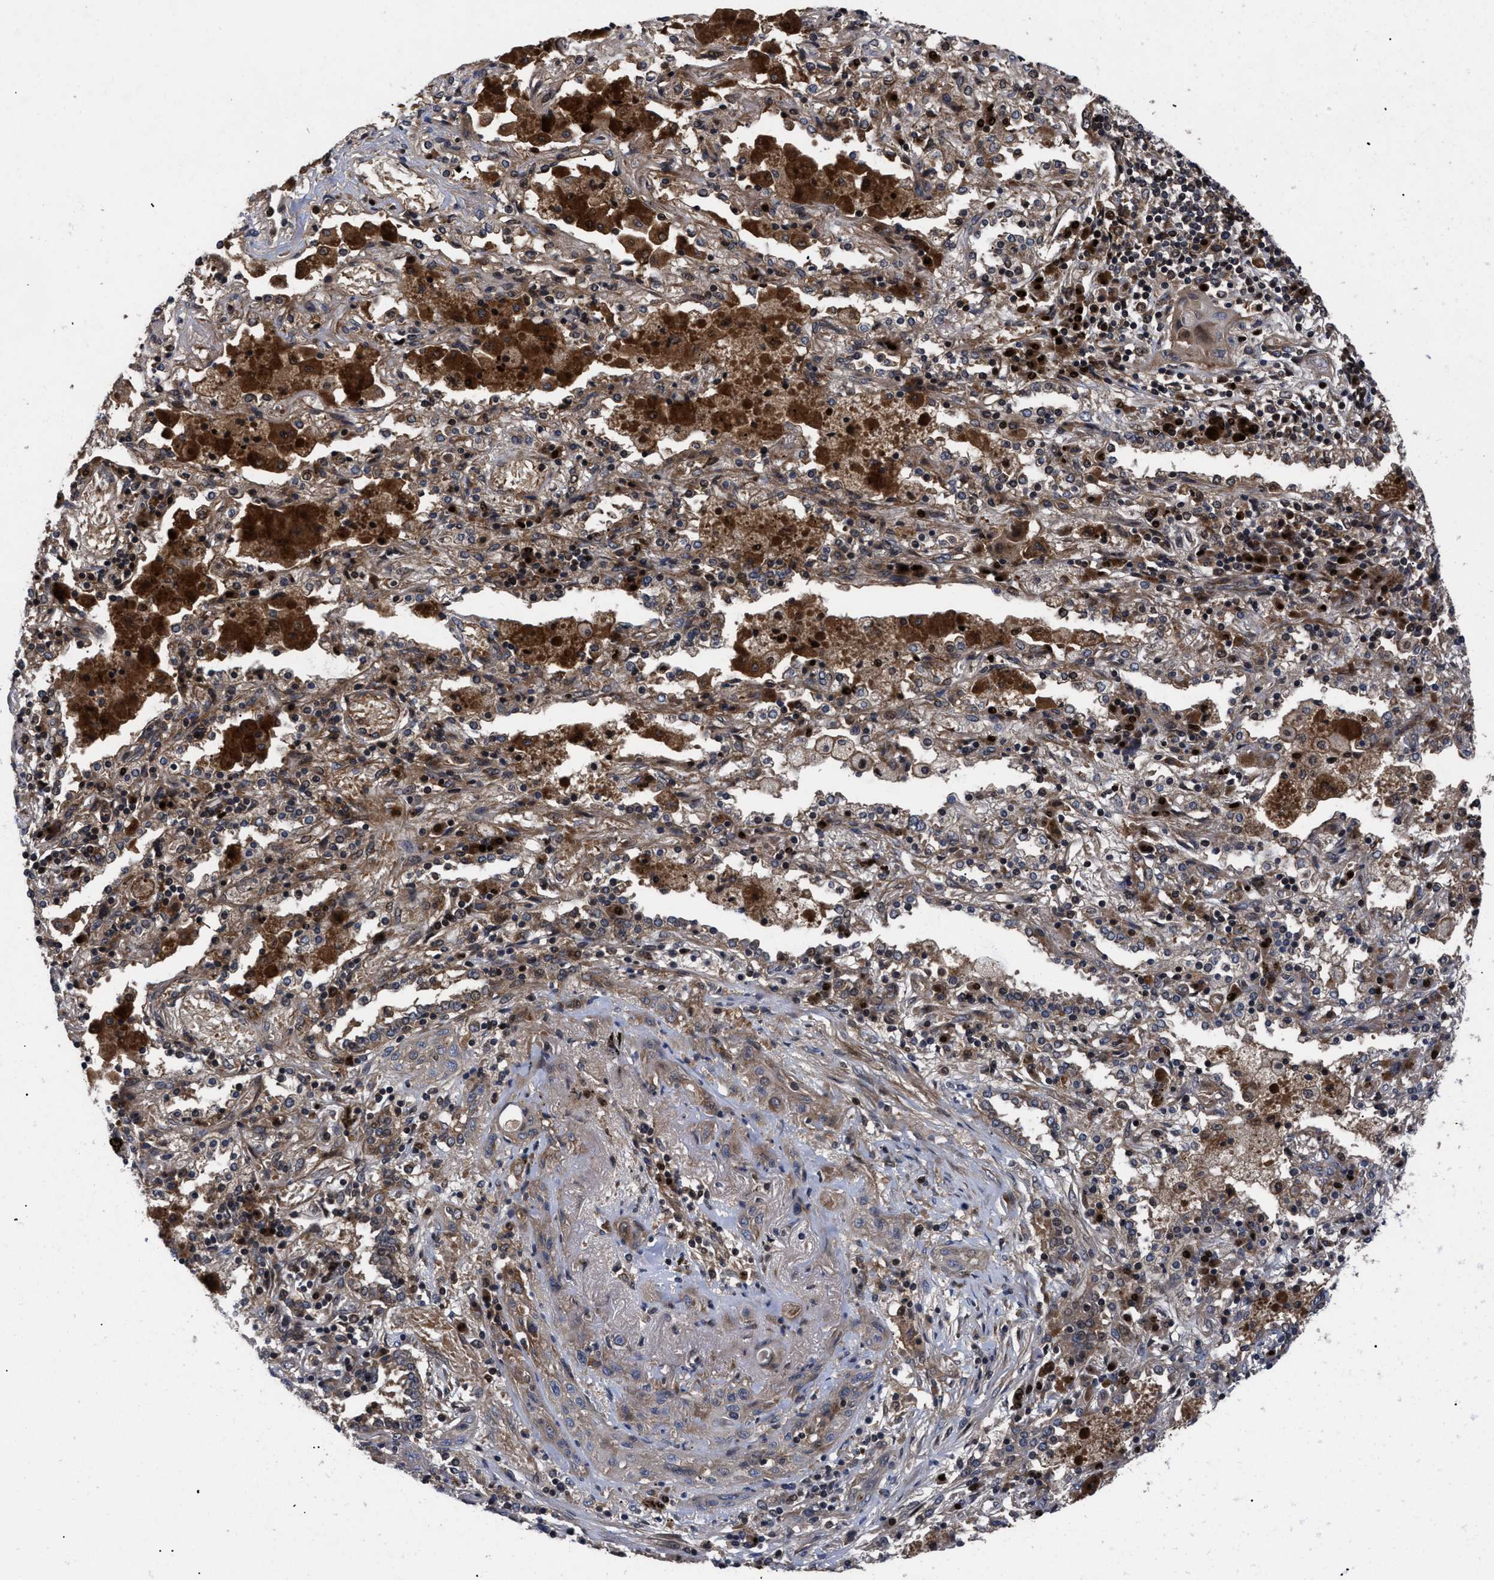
{"staining": {"intensity": "moderate", "quantity": "25%-75%", "location": "cytoplasmic/membranous"}, "tissue": "lung cancer", "cell_type": "Tumor cells", "image_type": "cancer", "snomed": [{"axis": "morphology", "description": "Squamous cell carcinoma, NOS"}, {"axis": "topography", "description": "Lung"}], "caption": "Protein staining by immunohistochemistry shows moderate cytoplasmic/membranous staining in about 25%-75% of tumor cells in lung cancer.", "gene": "FAM200A", "patient": {"sex": "female", "age": 47}}